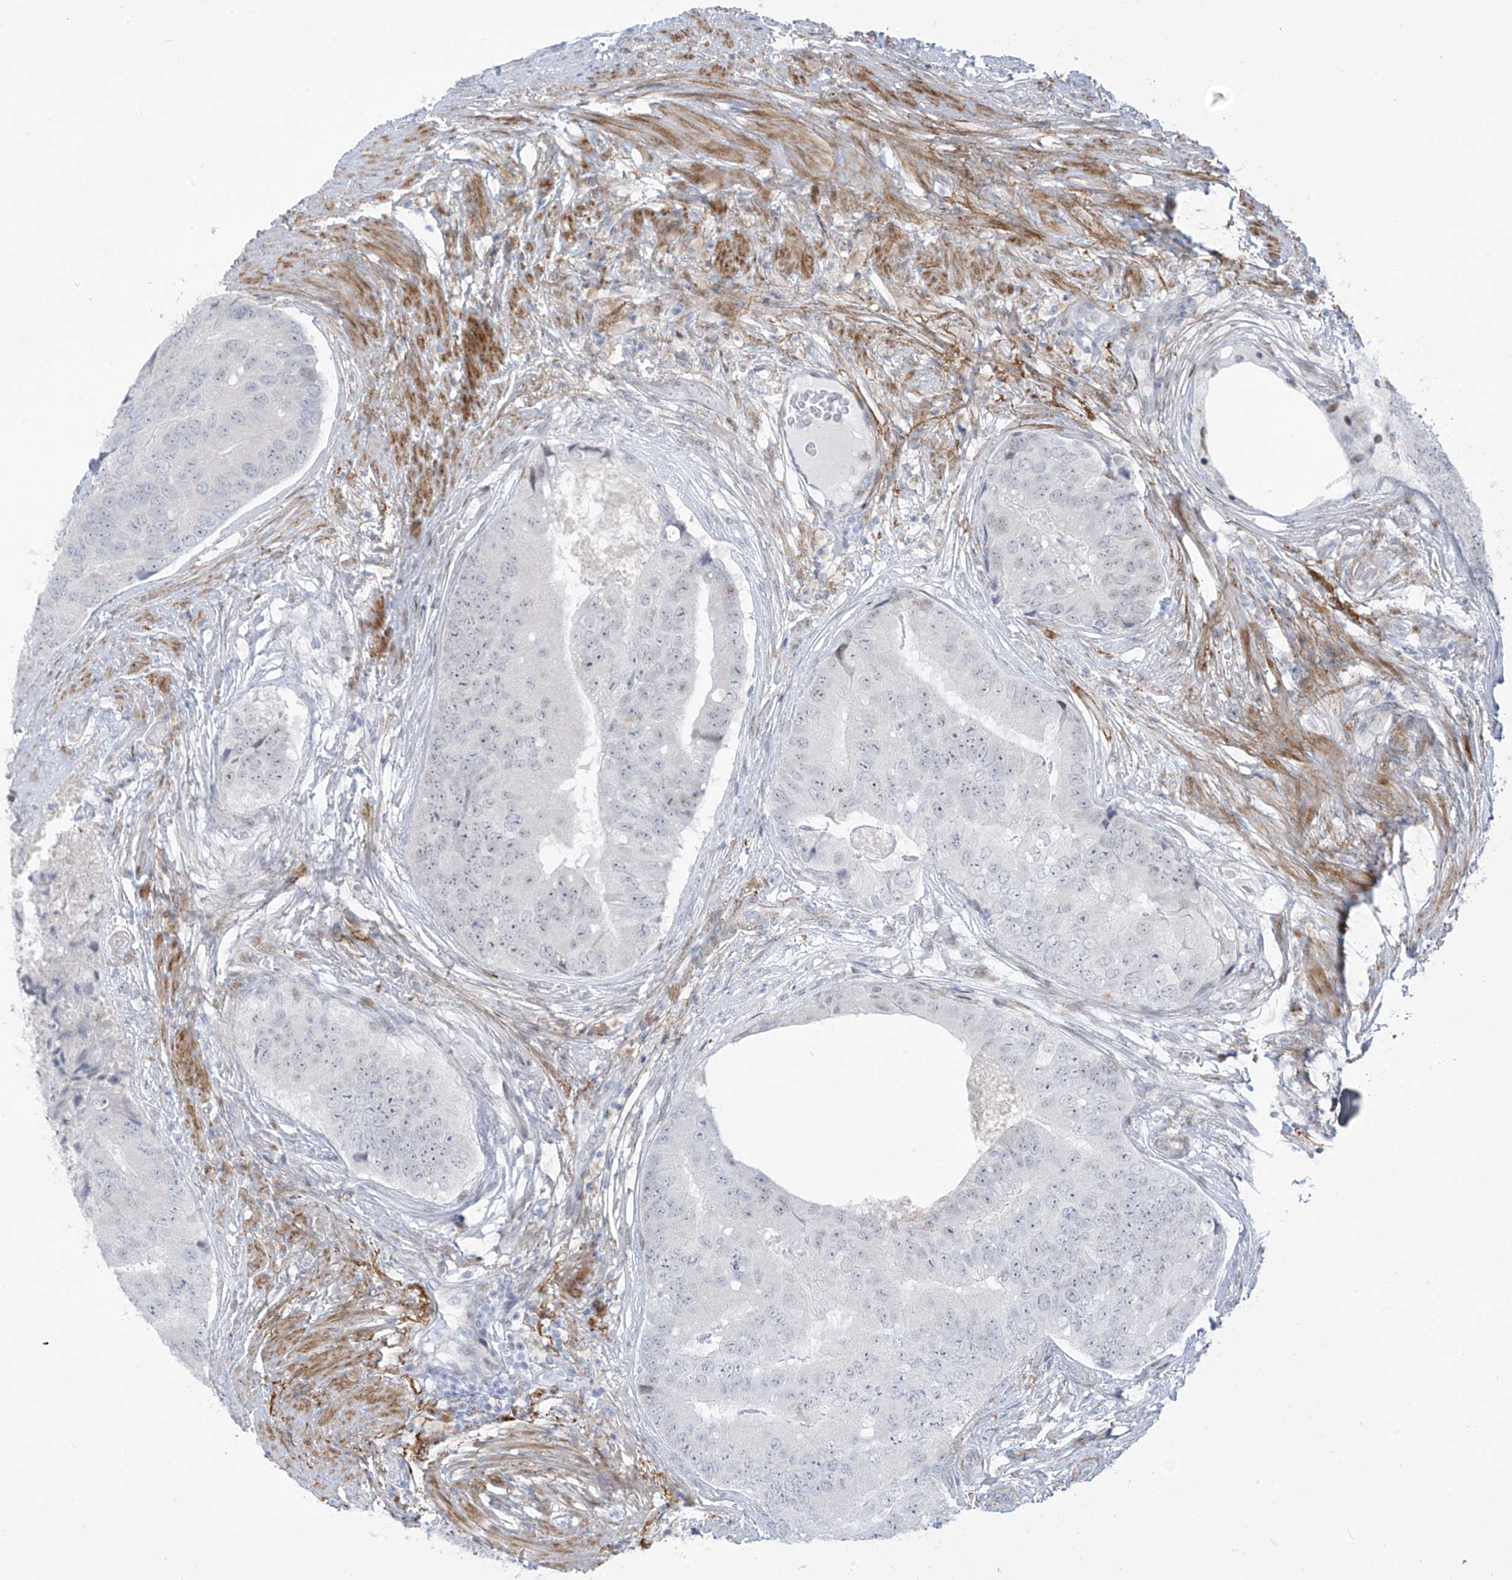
{"staining": {"intensity": "negative", "quantity": "none", "location": "none"}, "tissue": "prostate cancer", "cell_type": "Tumor cells", "image_type": "cancer", "snomed": [{"axis": "morphology", "description": "Adenocarcinoma, High grade"}, {"axis": "topography", "description": "Prostate"}], "caption": "An immunohistochemistry image of adenocarcinoma (high-grade) (prostate) is shown. There is no staining in tumor cells of adenocarcinoma (high-grade) (prostate).", "gene": "LIN9", "patient": {"sex": "male", "age": 70}}